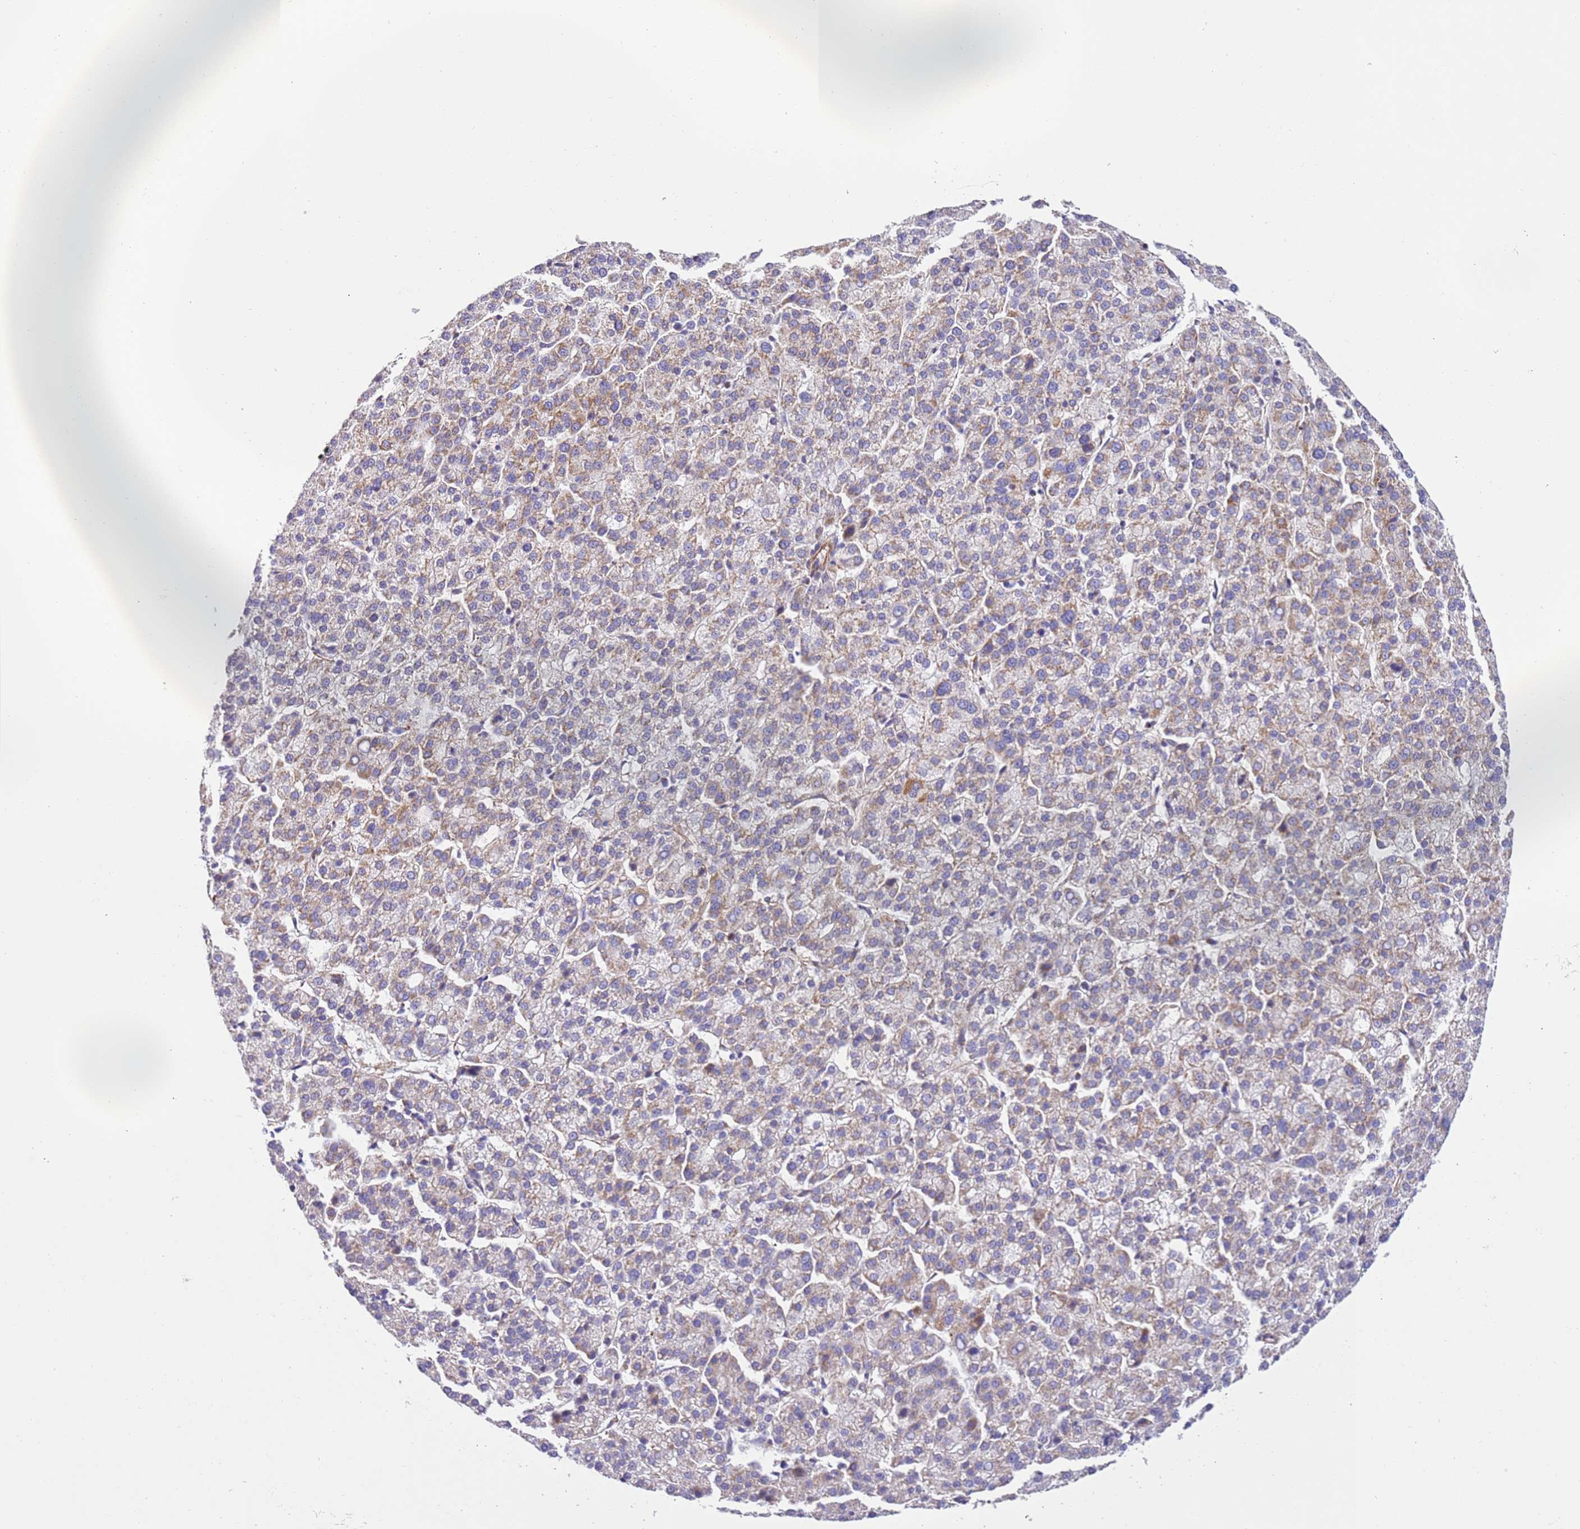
{"staining": {"intensity": "weak", "quantity": "25%-75%", "location": "cytoplasmic/membranous"}, "tissue": "liver cancer", "cell_type": "Tumor cells", "image_type": "cancer", "snomed": [{"axis": "morphology", "description": "Carcinoma, Hepatocellular, NOS"}, {"axis": "topography", "description": "Liver"}], "caption": "About 25%-75% of tumor cells in human liver hepatocellular carcinoma display weak cytoplasmic/membranous protein staining as visualized by brown immunohistochemical staining.", "gene": "MRPL20", "patient": {"sex": "female", "age": 58}}